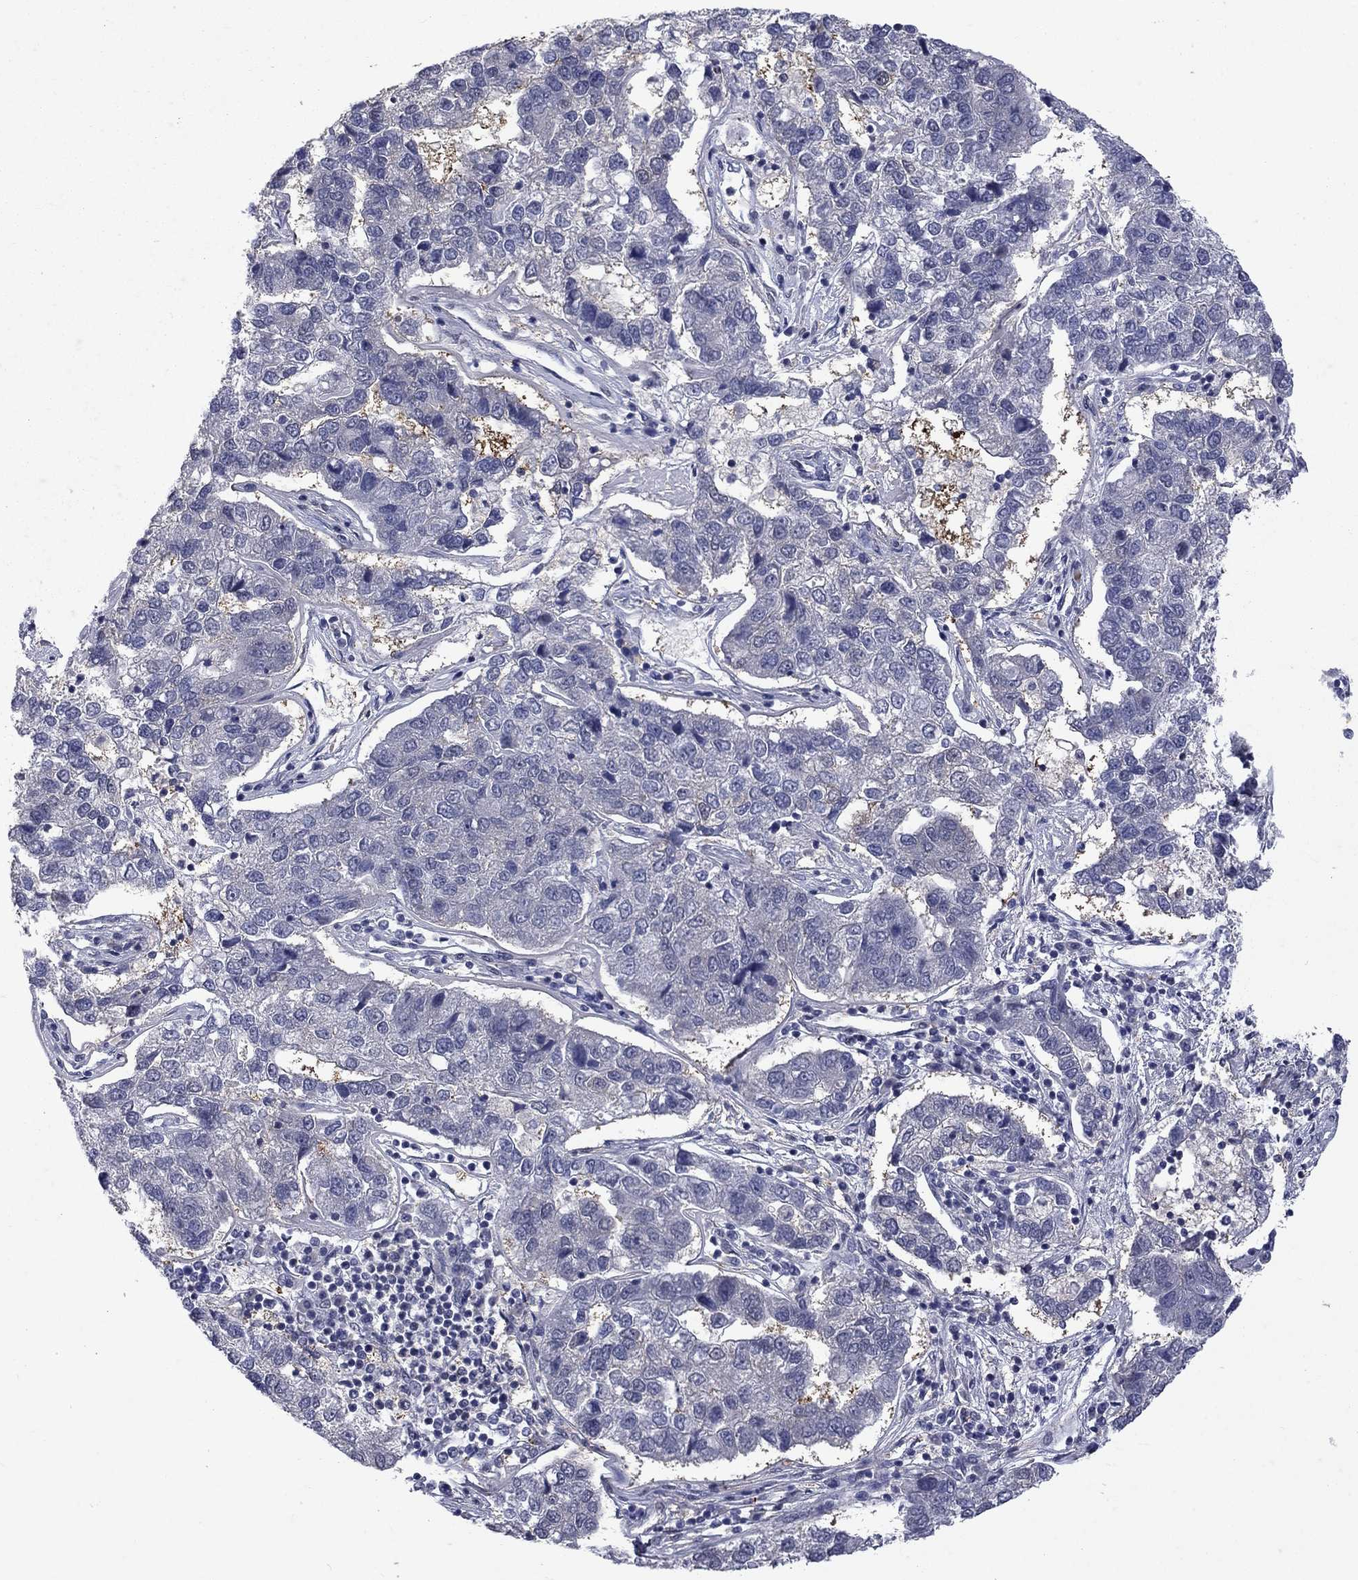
{"staining": {"intensity": "negative", "quantity": "none", "location": "none"}, "tissue": "pancreatic cancer", "cell_type": "Tumor cells", "image_type": "cancer", "snomed": [{"axis": "morphology", "description": "Adenocarcinoma, NOS"}, {"axis": "topography", "description": "Pancreas"}], "caption": "This image is of adenocarcinoma (pancreatic) stained with IHC to label a protein in brown with the nuclei are counter-stained blue. There is no expression in tumor cells.", "gene": "CBR1", "patient": {"sex": "female", "age": 61}}